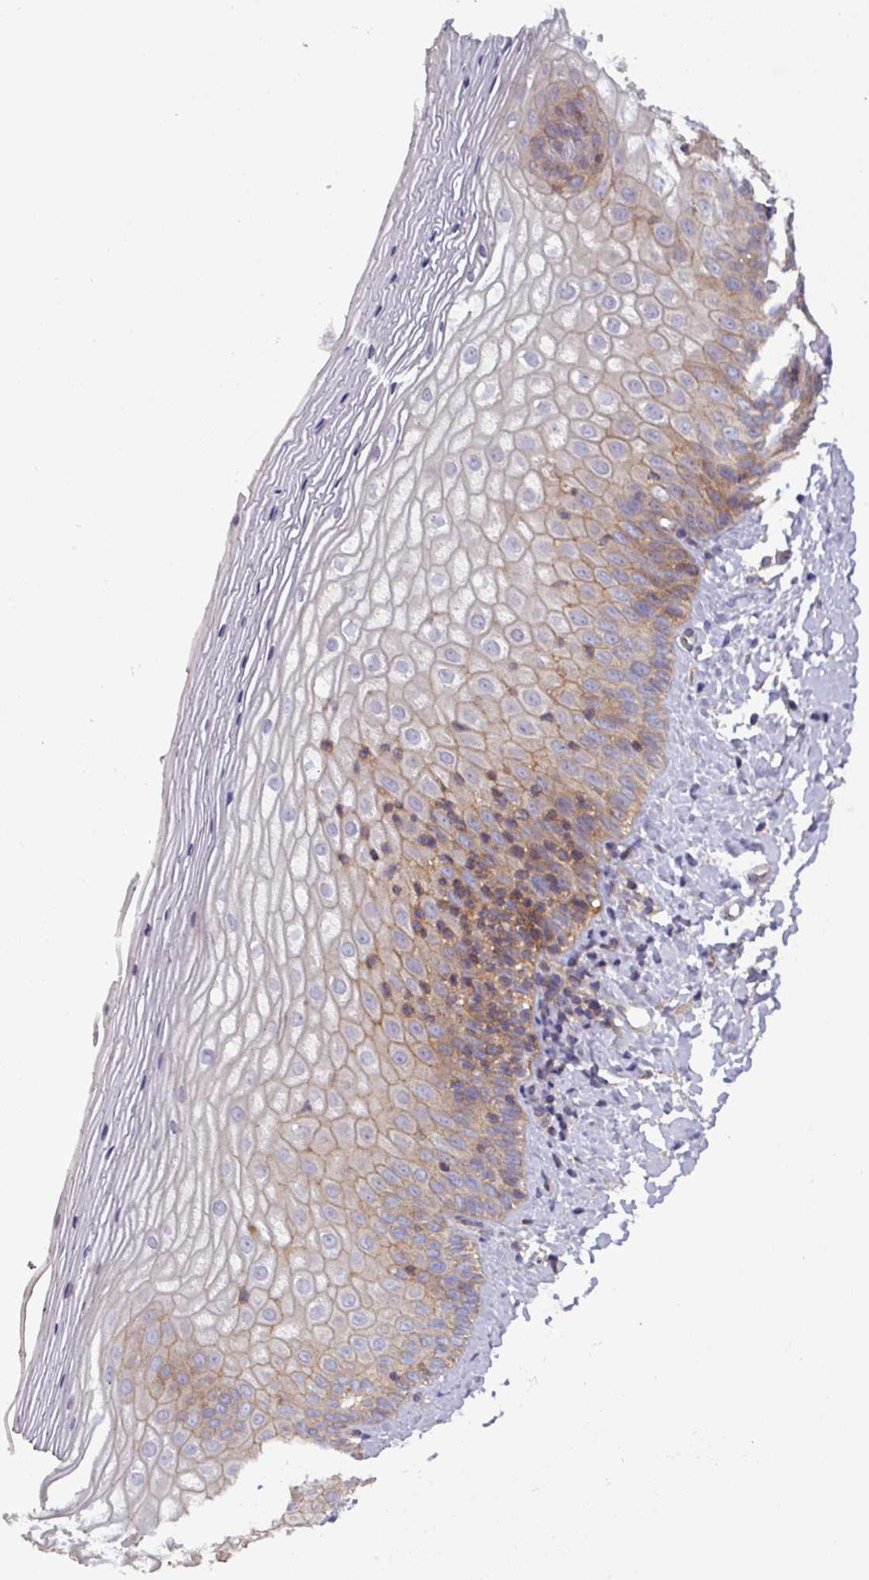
{"staining": {"intensity": "moderate", "quantity": "25%-75%", "location": "cytoplasmic/membranous"}, "tissue": "vagina", "cell_type": "Squamous epithelial cells", "image_type": "normal", "snomed": [{"axis": "morphology", "description": "Normal tissue, NOS"}, {"axis": "topography", "description": "Vagina"}], "caption": "Moderate cytoplasmic/membranous expression is seen in about 25%-75% of squamous epithelial cells in normal vagina. Using DAB (3,3'-diaminobenzidine) (brown) and hematoxylin (blue) stains, captured at high magnification using brightfield microscopy.", "gene": "PLEKHD1", "patient": {"sex": "female", "age": 65}}